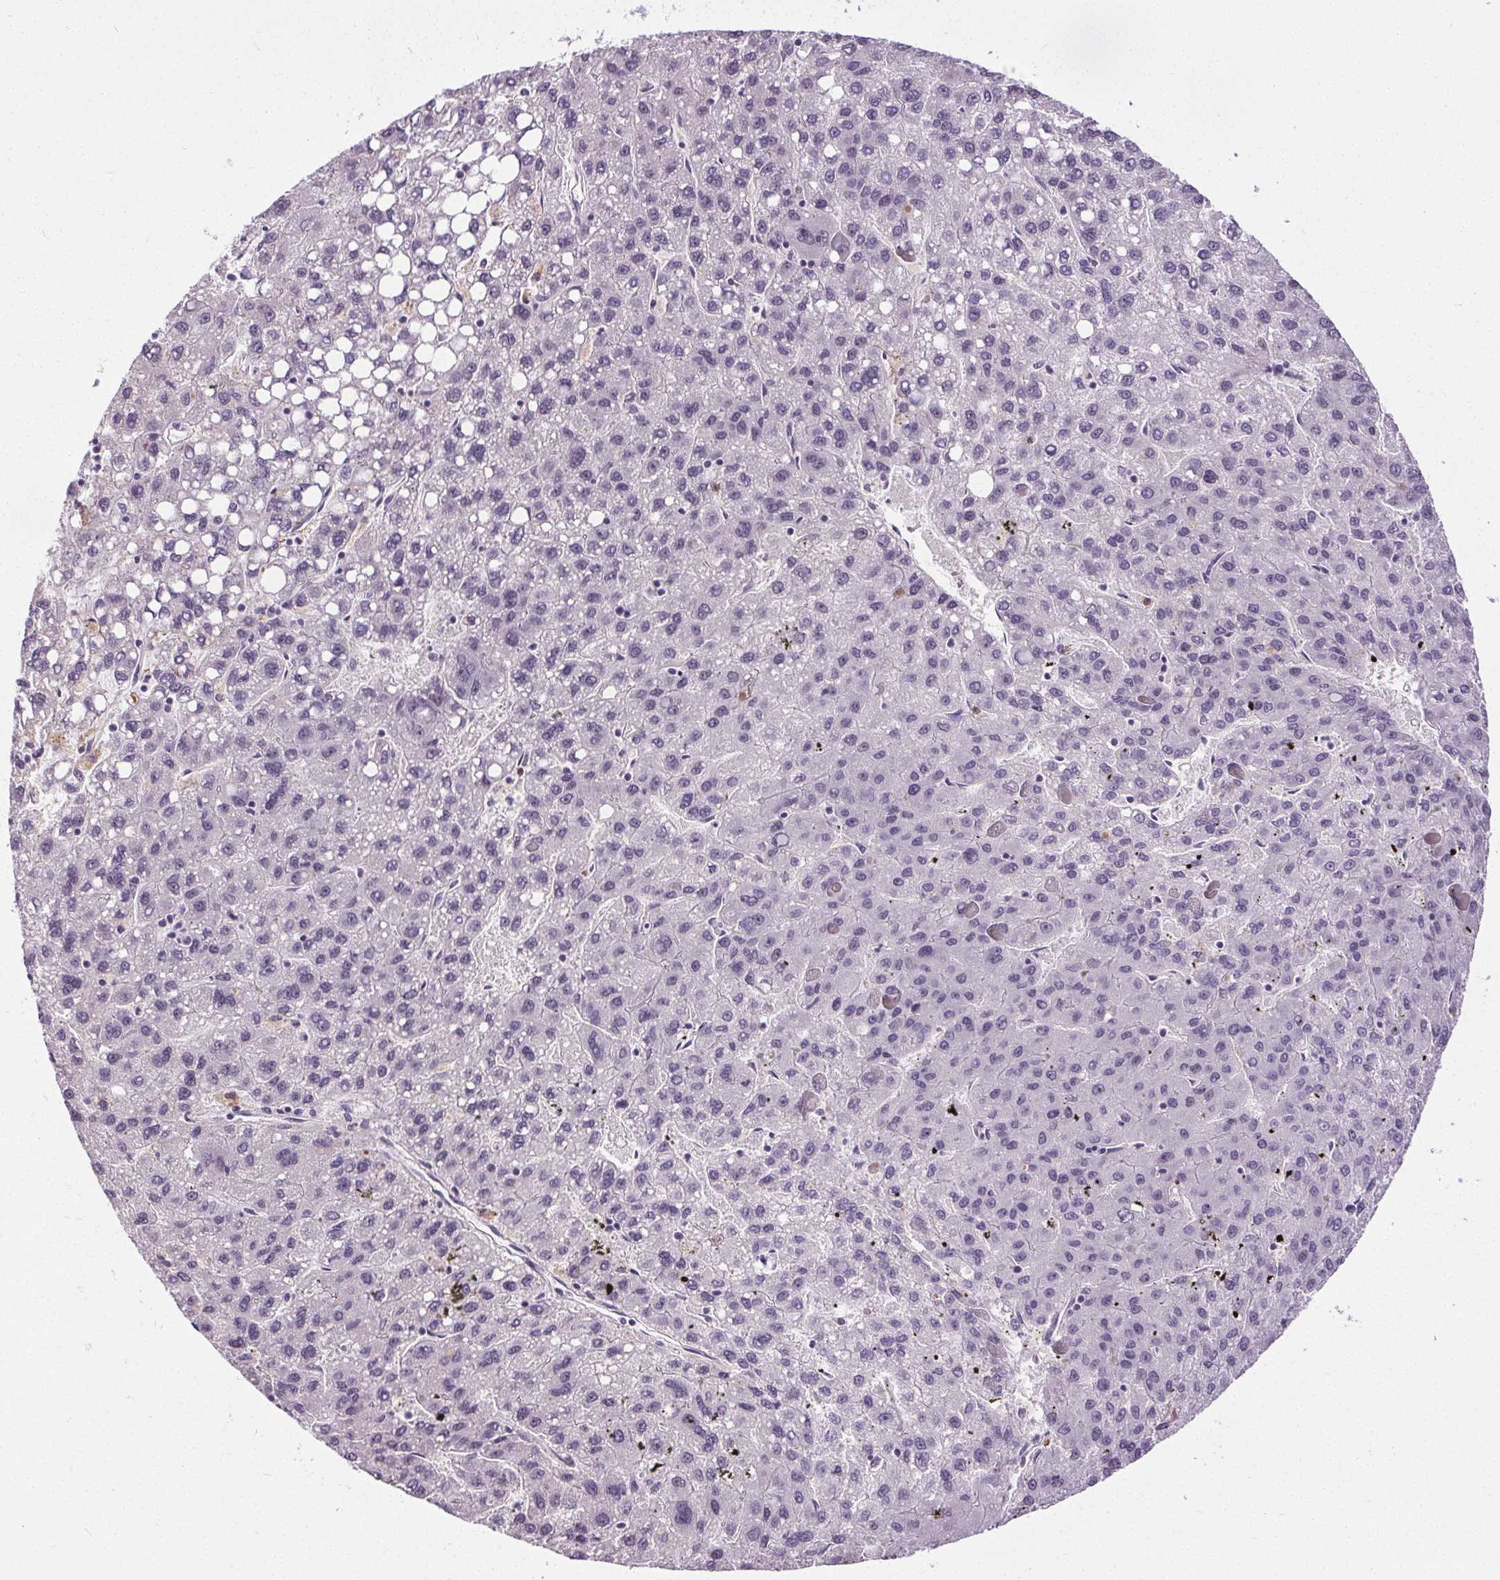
{"staining": {"intensity": "negative", "quantity": "none", "location": "none"}, "tissue": "liver cancer", "cell_type": "Tumor cells", "image_type": "cancer", "snomed": [{"axis": "morphology", "description": "Carcinoma, Hepatocellular, NOS"}, {"axis": "topography", "description": "Liver"}], "caption": "This is a image of immunohistochemistry (IHC) staining of liver cancer, which shows no positivity in tumor cells.", "gene": "TMEM240", "patient": {"sex": "female", "age": 82}}